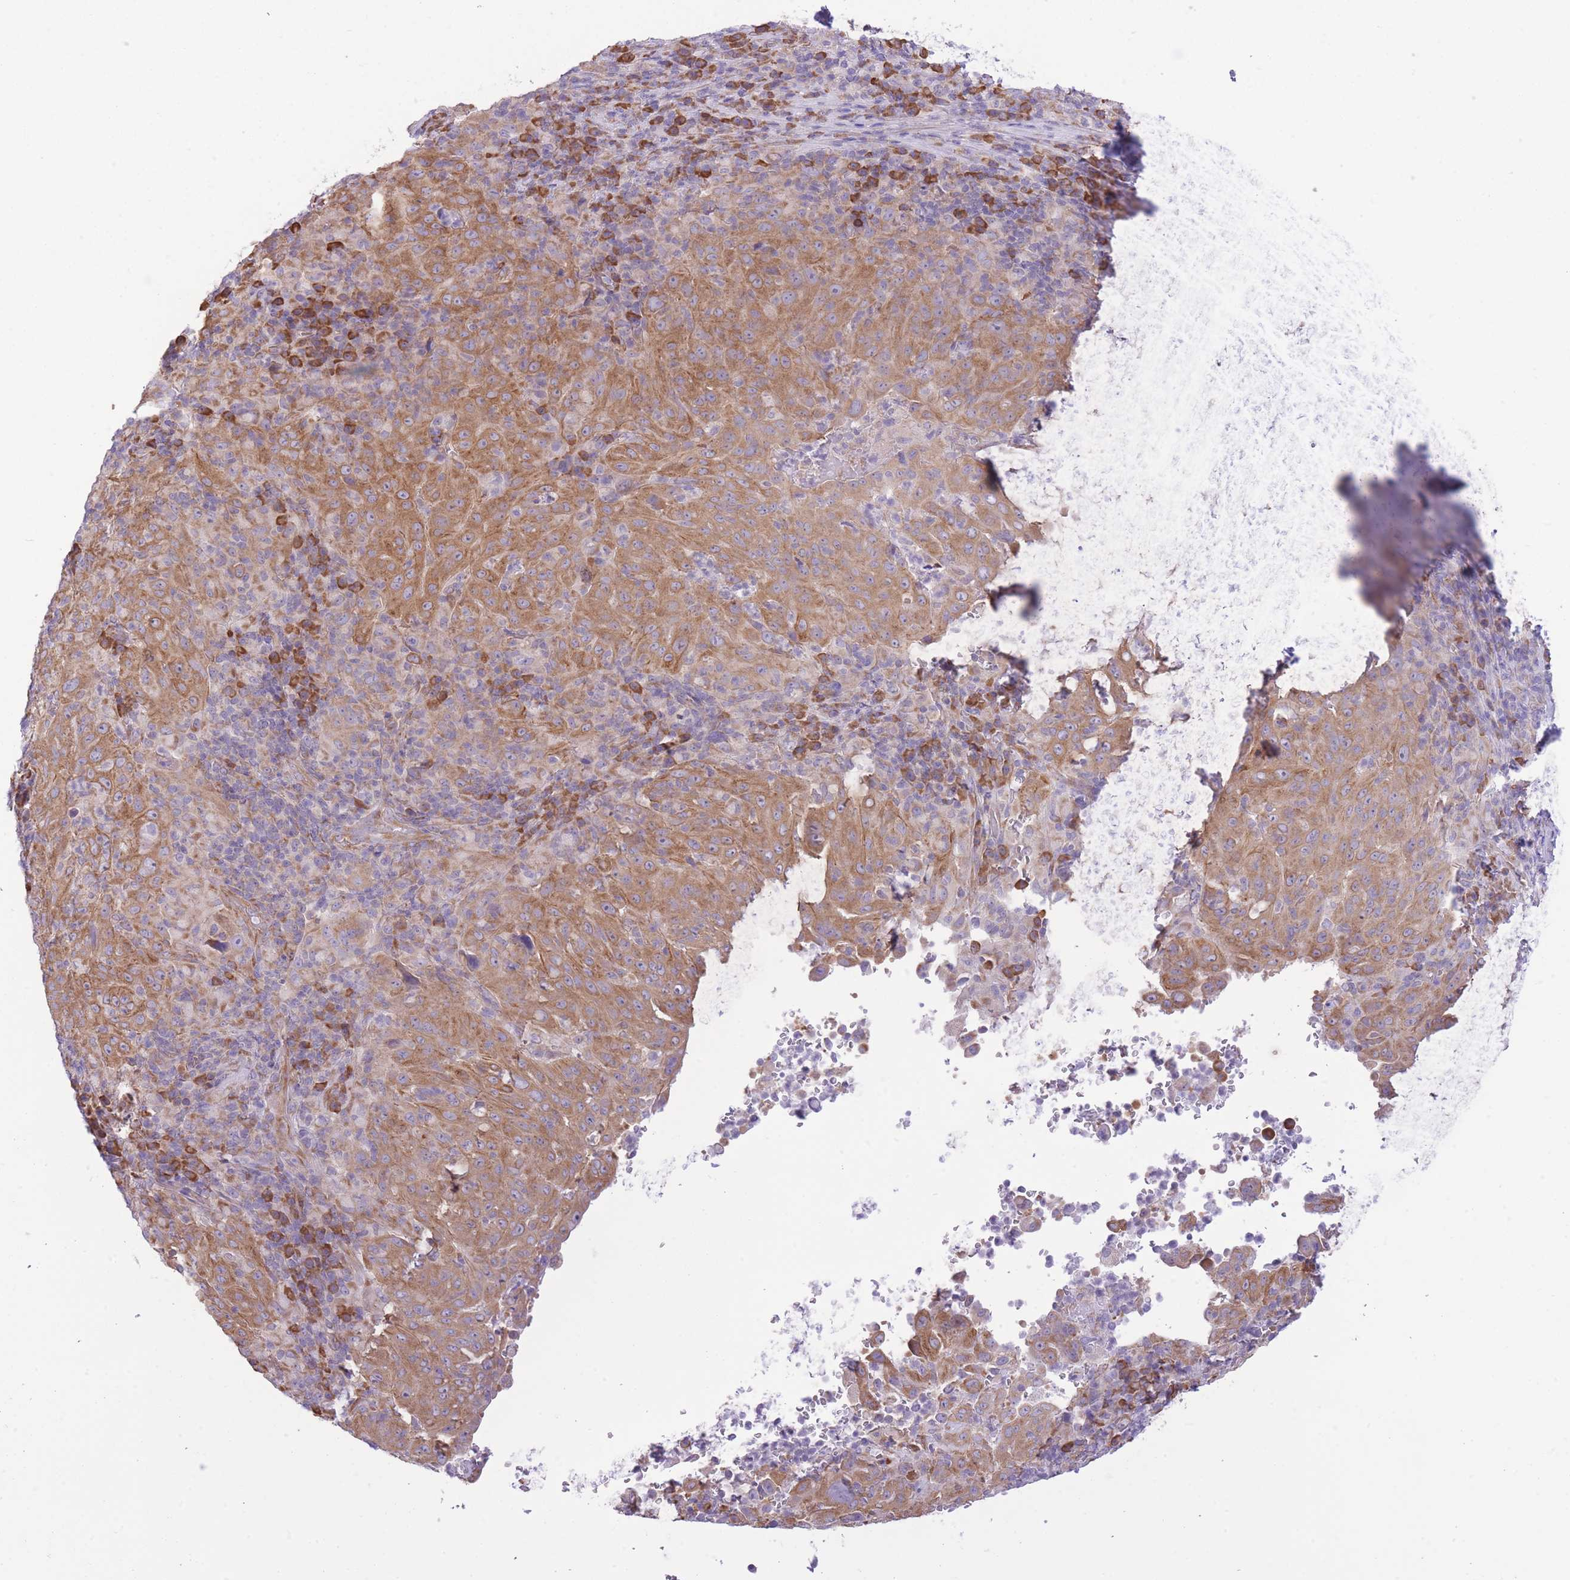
{"staining": {"intensity": "moderate", "quantity": ">75%", "location": "cytoplasmic/membranous"}, "tissue": "pancreatic cancer", "cell_type": "Tumor cells", "image_type": "cancer", "snomed": [{"axis": "morphology", "description": "Adenocarcinoma, NOS"}, {"axis": "topography", "description": "Pancreas"}], "caption": "Pancreatic cancer stained with IHC displays moderate cytoplasmic/membranous staining in approximately >75% of tumor cells.", "gene": "ZNF501", "patient": {"sex": "male", "age": 63}}